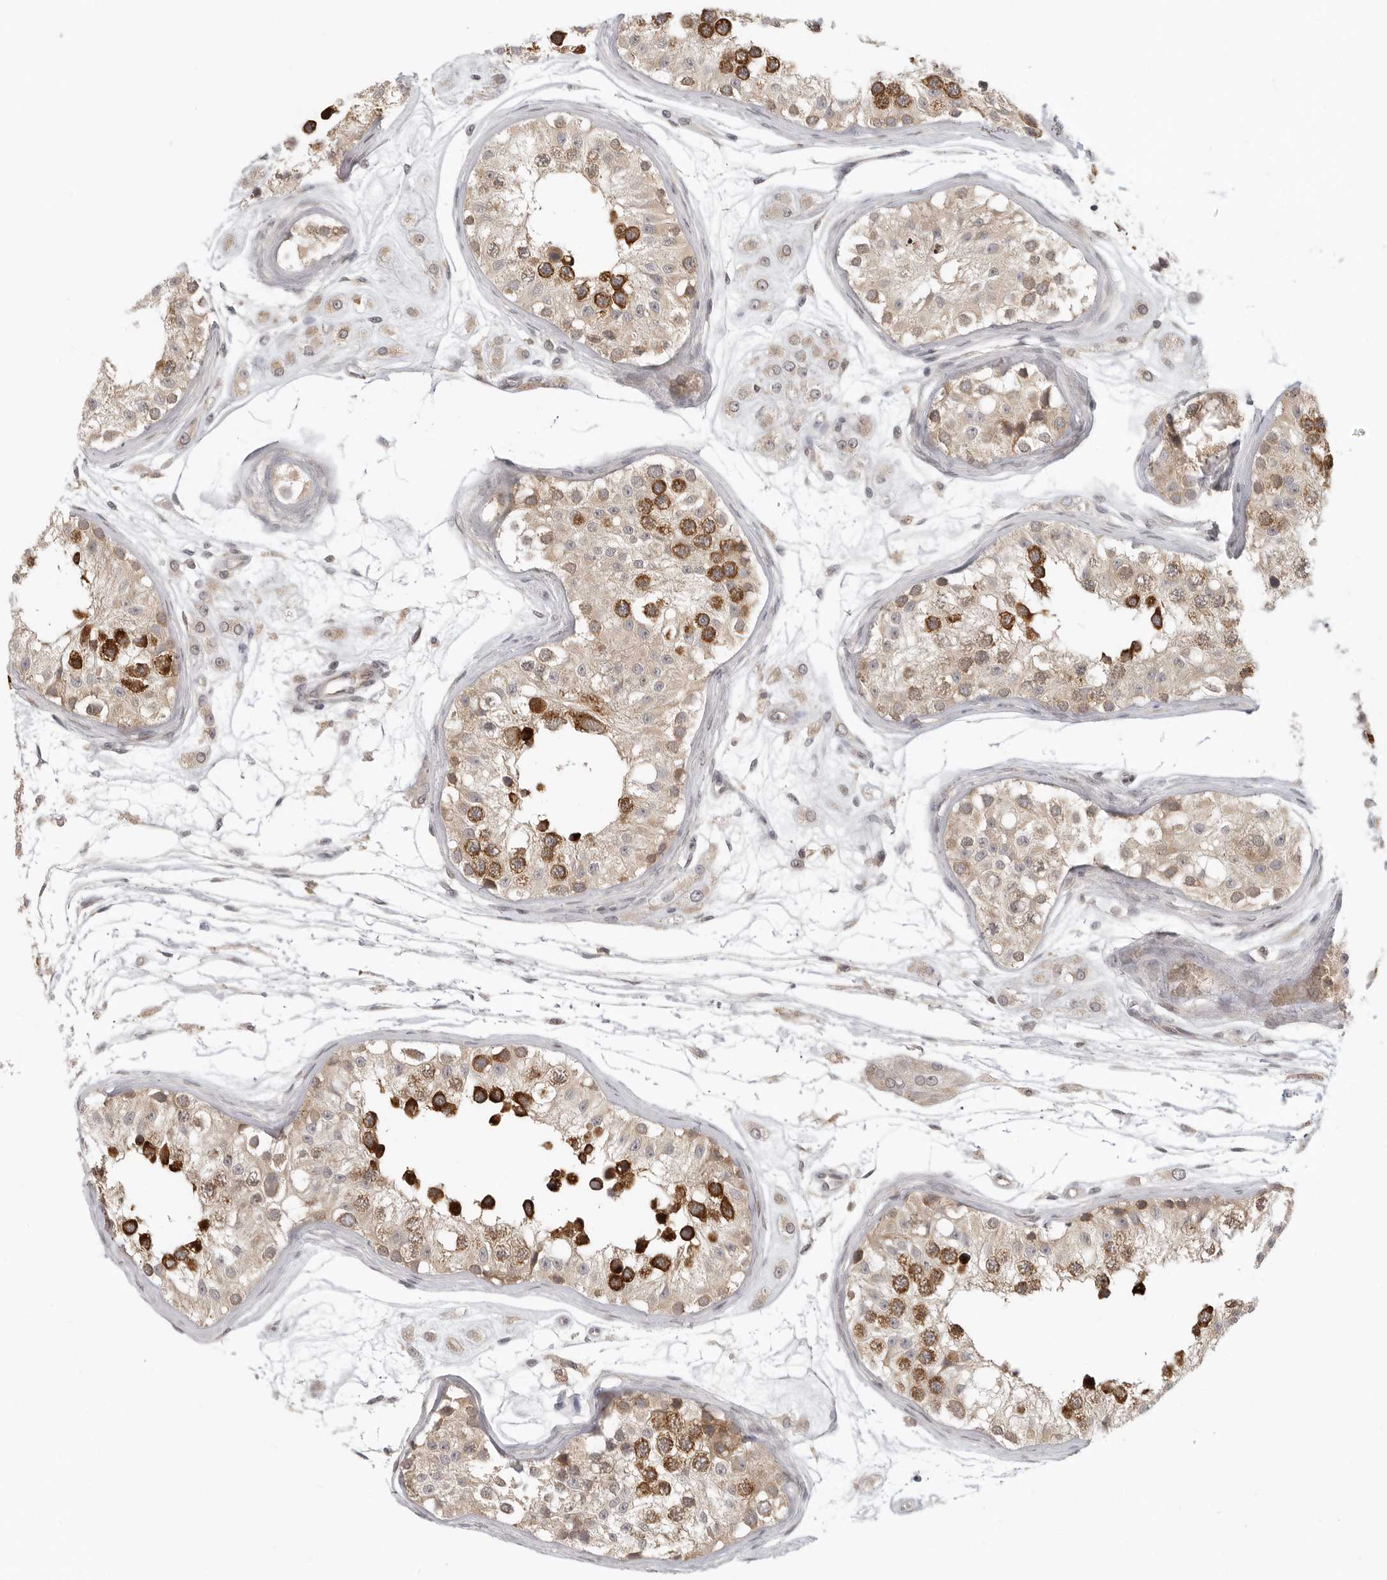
{"staining": {"intensity": "strong", "quantity": ">75%", "location": "cytoplasmic/membranous"}, "tissue": "testis", "cell_type": "Cells in seminiferous ducts", "image_type": "normal", "snomed": [{"axis": "morphology", "description": "Normal tissue, NOS"}, {"axis": "morphology", "description": "Adenocarcinoma, metastatic, NOS"}, {"axis": "topography", "description": "Testis"}], "caption": "A high-resolution histopathology image shows IHC staining of unremarkable testis, which reveals strong cytoplasmic/membranous positivity in about >75% of cells in seminiferous ducts. (DAB (3,3'-diaminobenzidine) IHC with brightfield microscopy, high magnification).", "gene": "PRRC2A", "patient": {"sex": "male", "age": 26}}